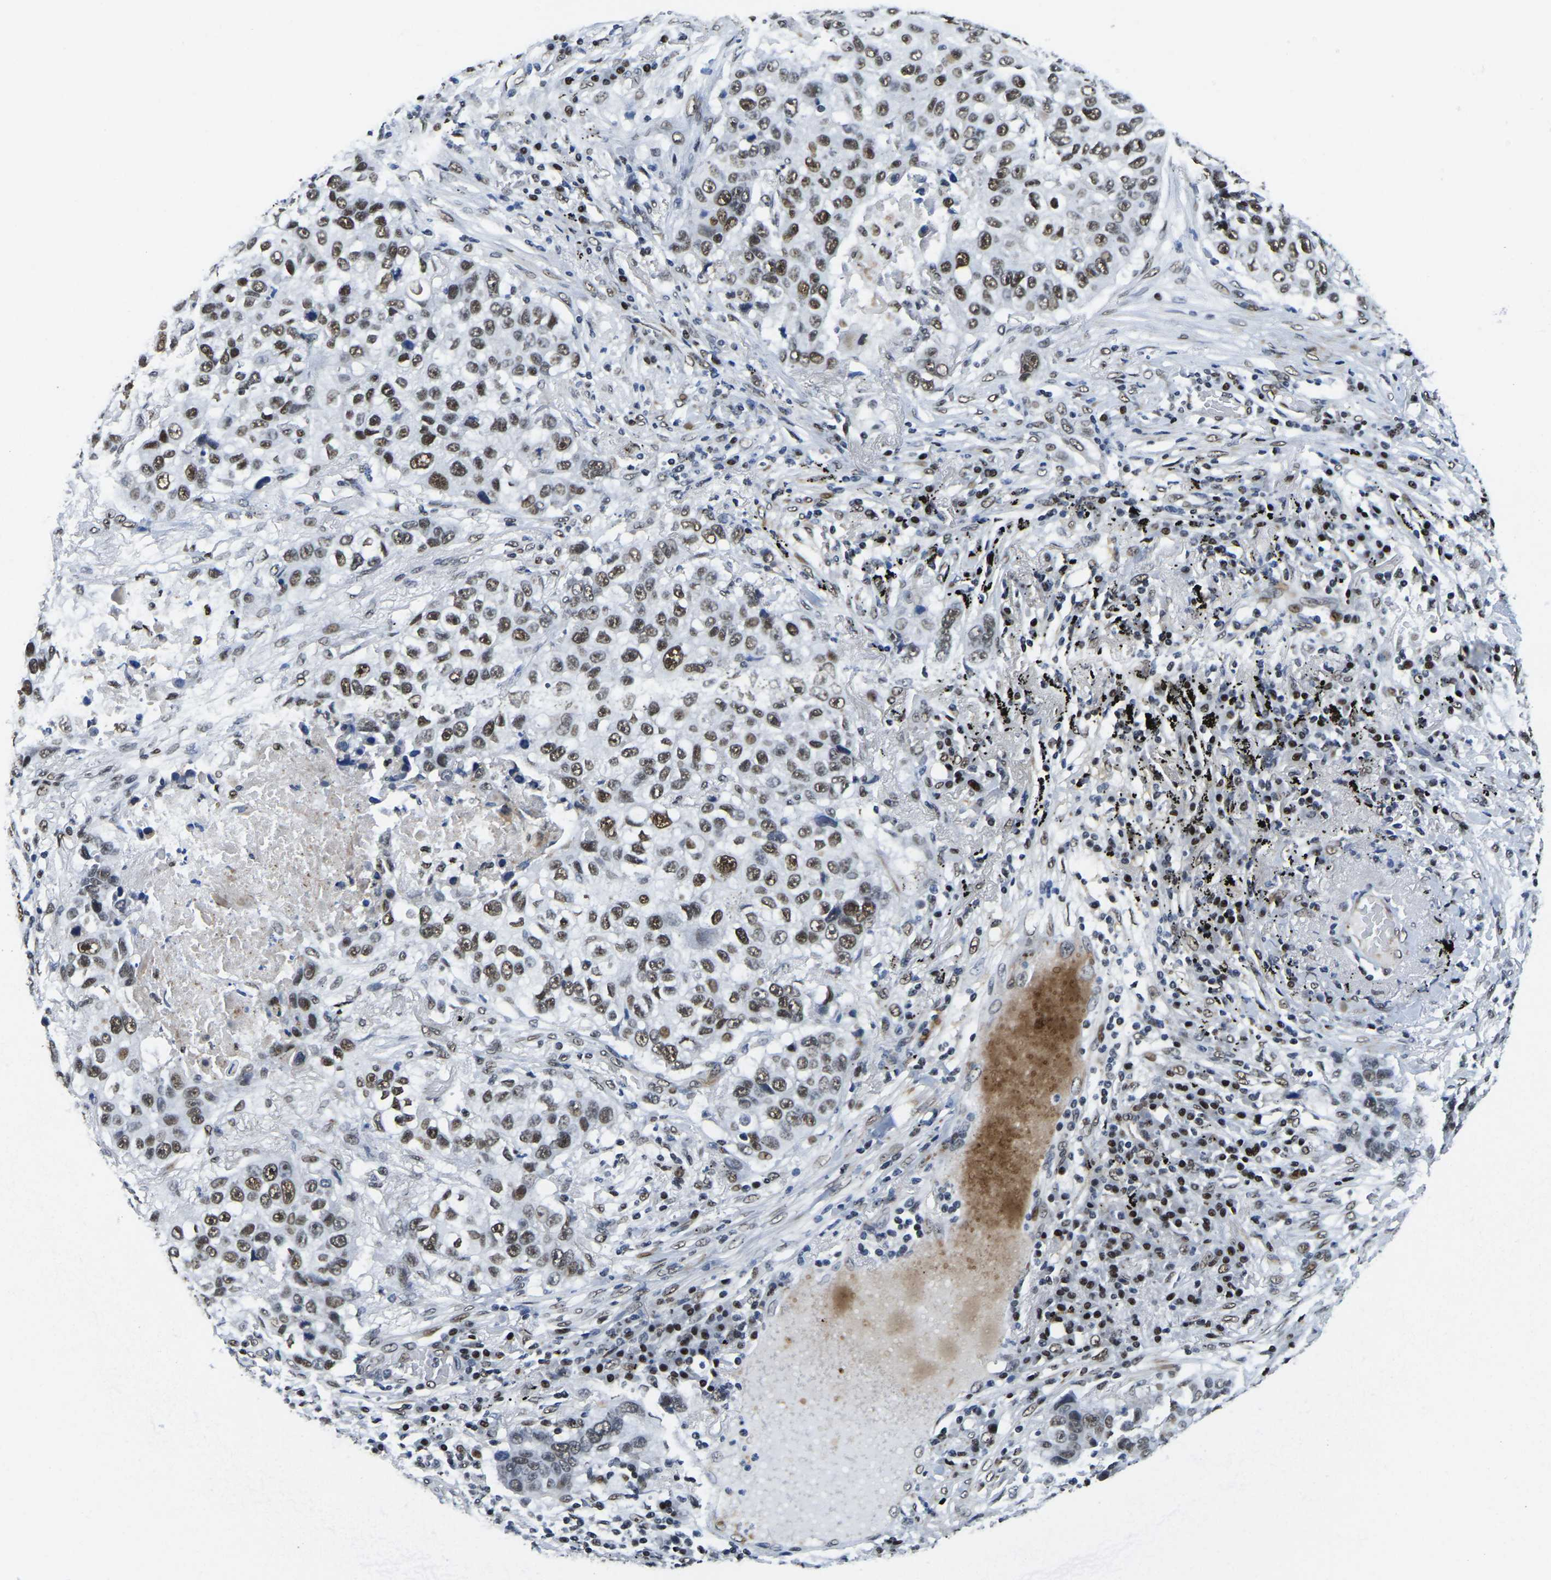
{"staining": {"intensity": "strong", "quantity": ">75%", "location": "nuclear"}, "tissue": "lung cancer", "cell_type": "Tumor cells", "image_type": "cancer", "snomed": [{"axis": "morphology", "description": "Squamous cell carcinoma, NOS"}, {"axis": "topography", "description": "Lung"}], "caption": "The micrograph exhibits staining of lung cancer, revealing strong nuclear protein staining (brown color) within tumor cells. (Stains: DAB (3,3'-diaminobenzidine) in brown, nuclei in blue, Microscopy: brightfield microscopy at high magnification).", "gene": "UBA1", "patient": {"sex": "male", "age": 57}}